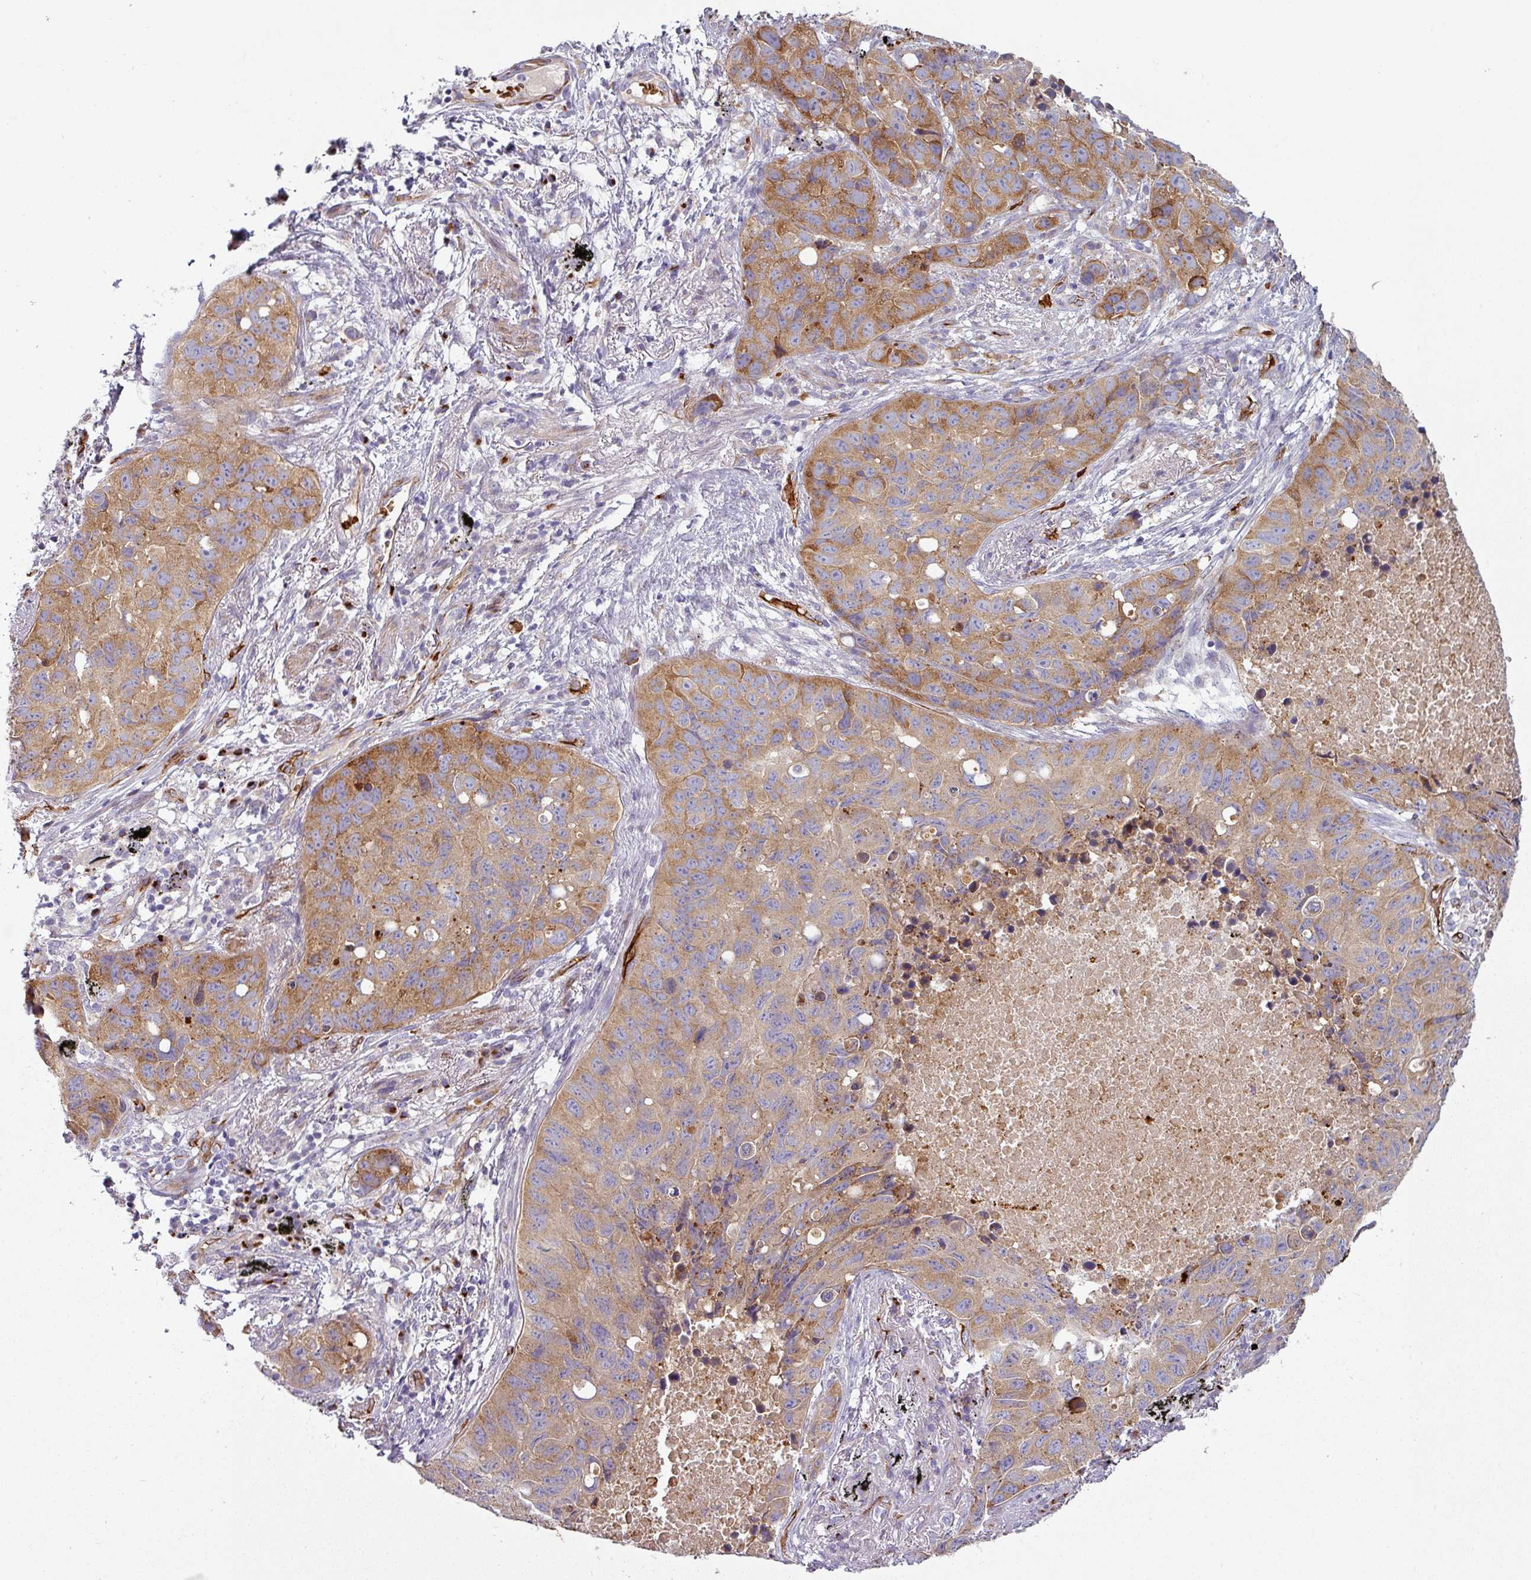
{"staining": {"intensity": "moderate", "quantity": "25%-75%", "location": "cytoplasmic/membranous"}, "tissue": "lung cancer", "cell_type": "Tumor cells", "image_type": "cancer", "snomed": [{"axis": "morphology", "description": "Squamous cell carcinoma, NOS"}, {"axis": "topography", "description": "Lung"}], "caption": "Brown immunohistochemical staining in lung squamous cell carcinoma reveals moderate cytoplasmic/membranous expression in approximately 25%-75% of tumor cells.", "gene": "PRODH2", "patient": {"sex": "male", "age": 60}}